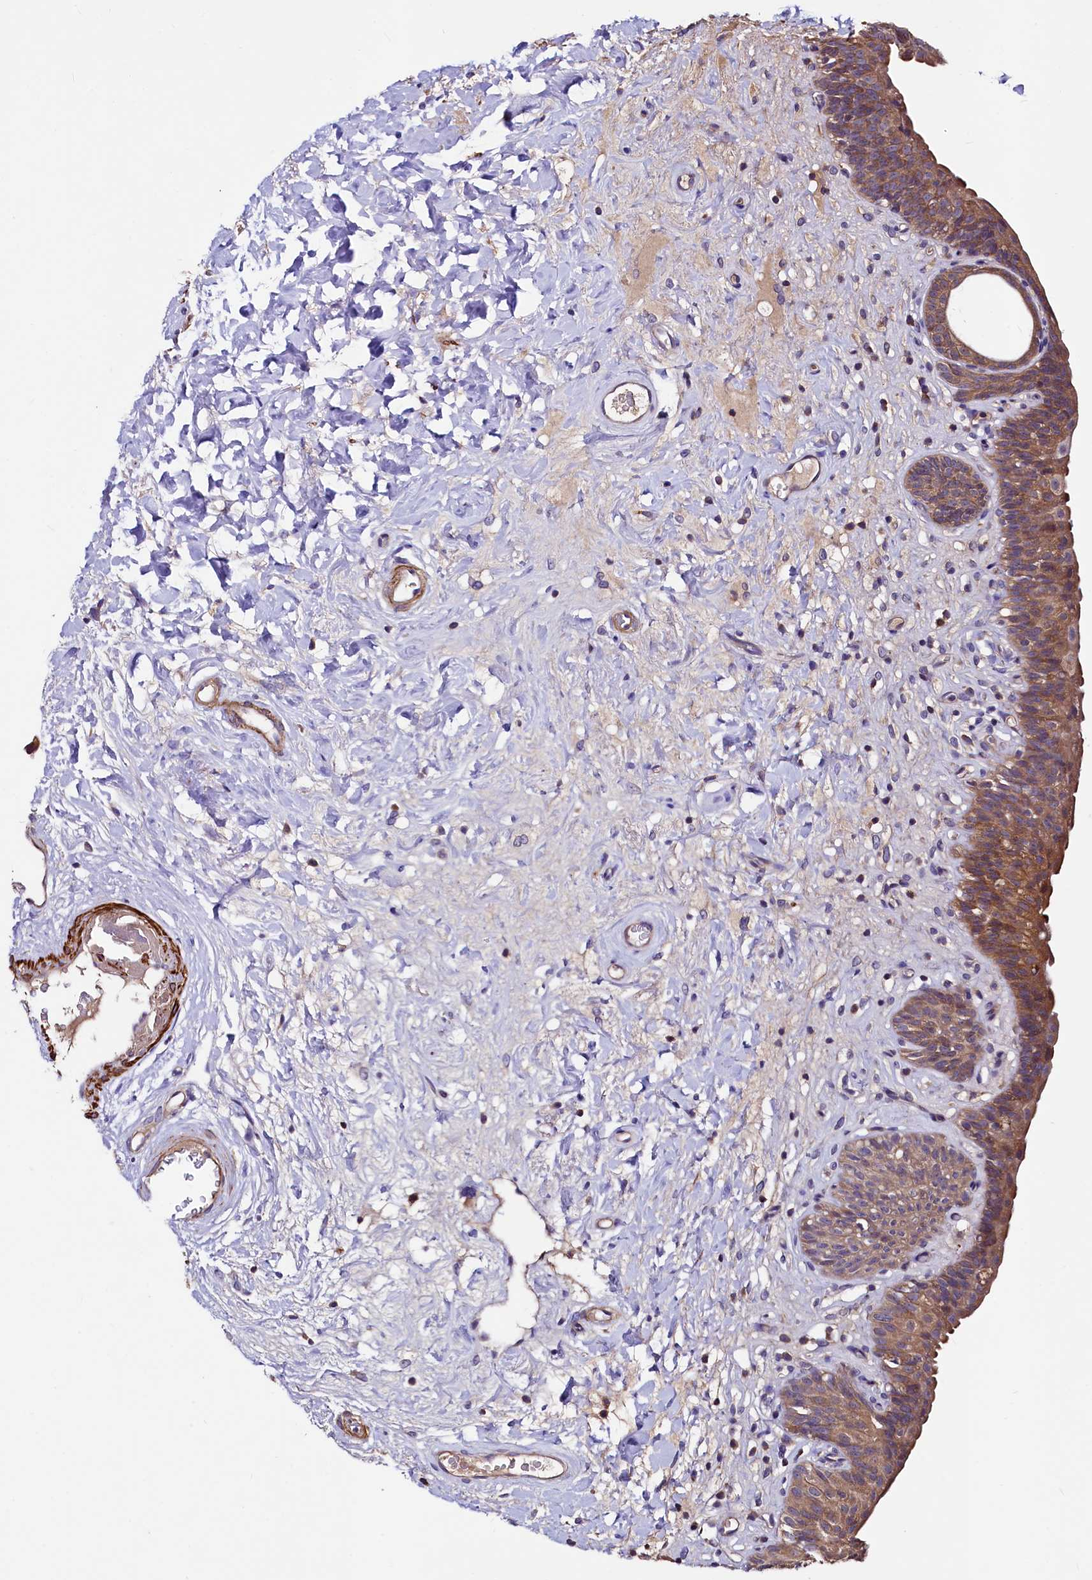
{"staining": {"intensity": "moderate", "quantity": ">75%", "location": "cytoplasmic/membranous"}, "tissue": "urinary bladder", "cell_type": "Urothelial cells", "image_type": "normal", "snomed": [{"axis": "morphology", "description": "Normal tissue, NOS"}, {"axis": "topography", "description": "Urinary bladder"}], "caption": "Human urinary bladder stained with a brown dye displays moderate cytoplasmic/membranous positive staining in about >75% of urothelial cells.", "gene": "CIAO3", "patient": {"sex": "male", "age": 83}}